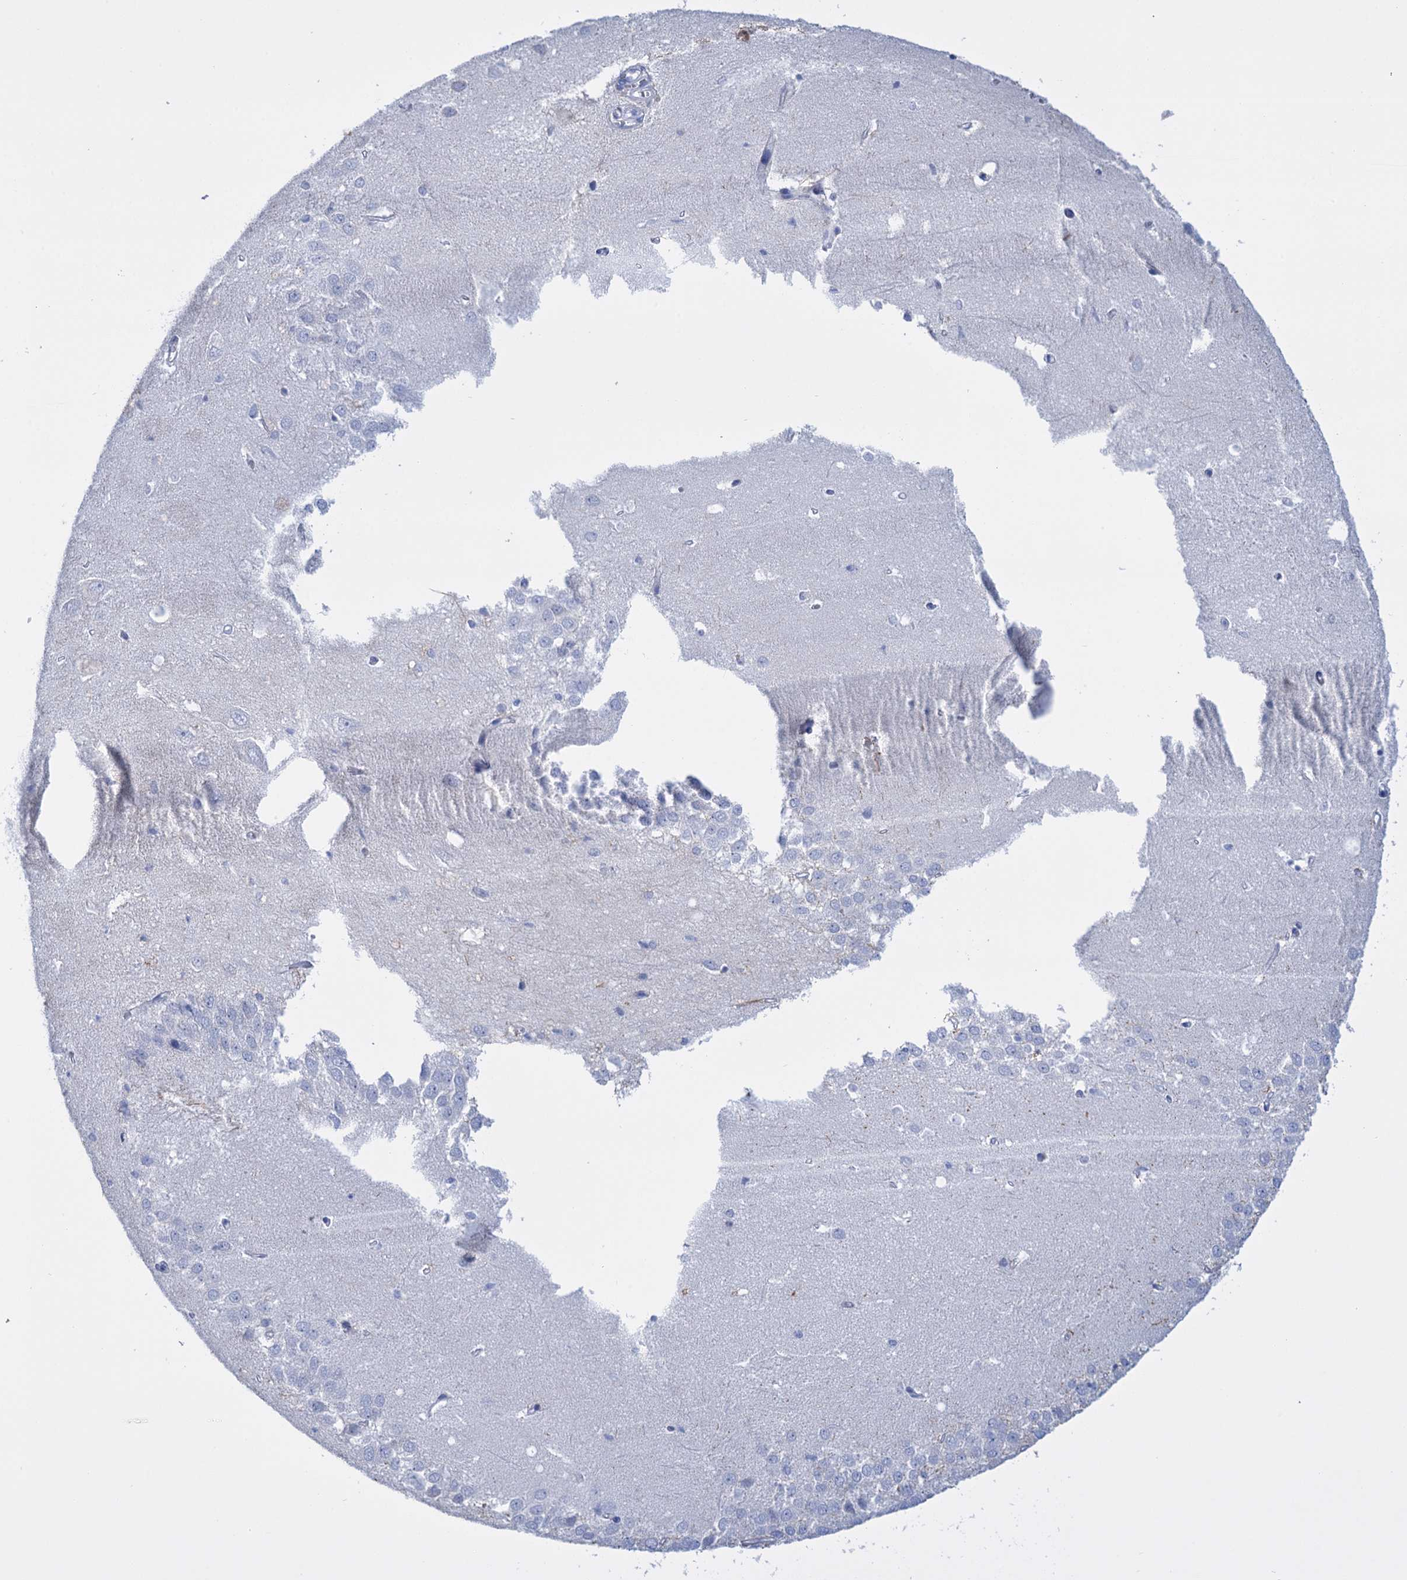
{"staining": {"intensity": "negative", "quantity": "none", "location": "none"}, "tissue": "hippocampus", "cell_type": "Glial cells", "image_type": "normal", "snomed": [{"axis": "morphology", "description": "Normal tissue, NOS"}, {"axis": "topography", "description": "Hippocampus"}], "caption": "IHC of benign hippocampus exhibits no staining in glial cells. (DAB IHC, high magnification).", "gene": "FBXW12", "patient": {"sex": "female", "age": 64}}